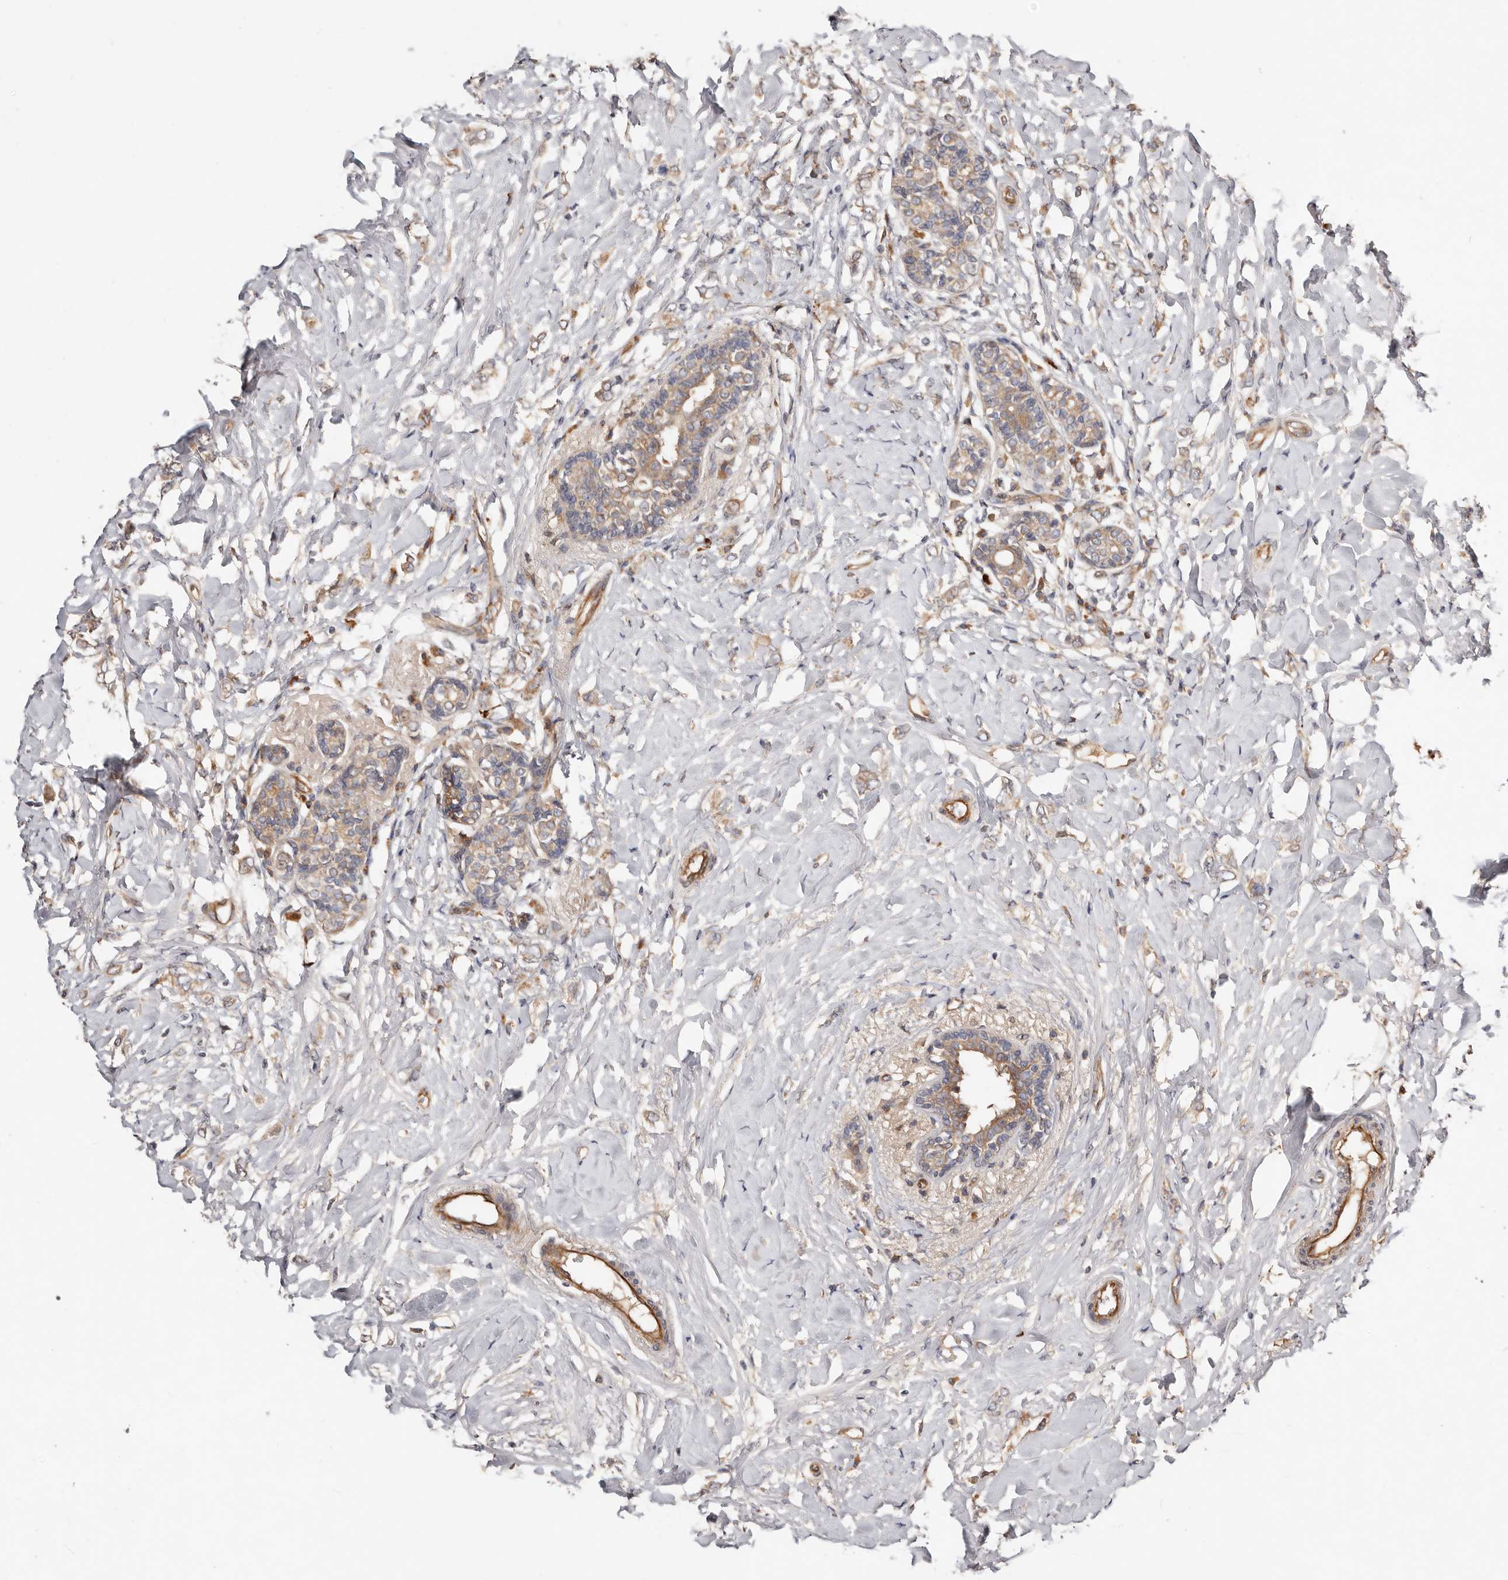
{"staining": {"intensity": "weak", "quantity": "25%-75%", "location": "cytoplasmic/membranous"}, "tissue": "breast cancer", "cell_type": "Tumor cells", "image_type": "cancer", "snomed": [{"axis": "morphology", "description": "Normal tissue, NOS"}, {"axis": "morphology", "description": "Lobular carcinoma"}, {"axis": "topography", "description": "Breast"}], "caption": "Immunohistochemical staining of human breast cancer demonstrates low levels of weak cytoplasmic/membranous protein positivity in approximately 25%-75% of tumor cells.", "gene": "MACF1", "patient": {"sex": "female", "age": 47}}